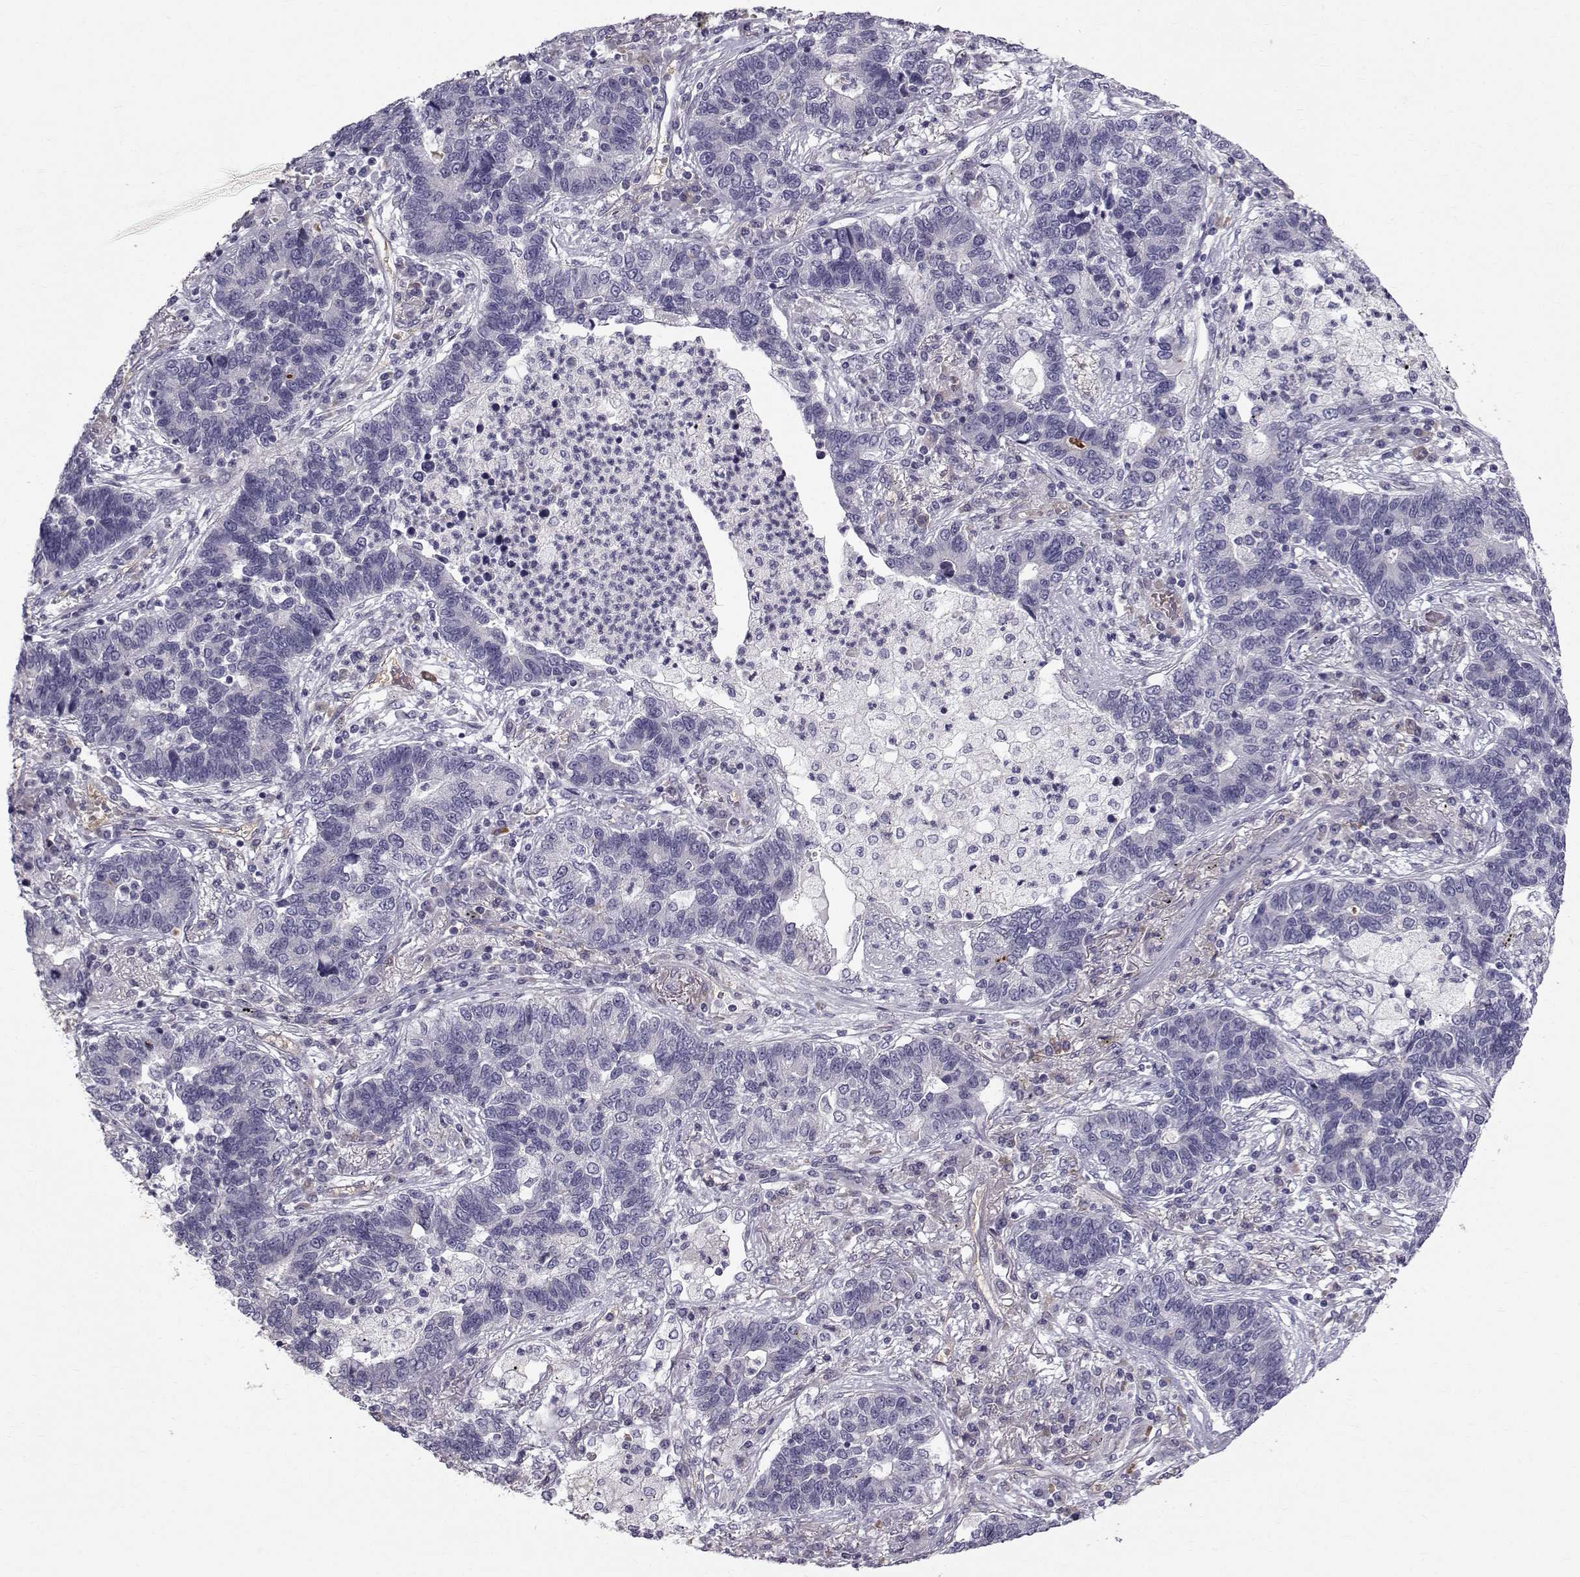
{"staining": {"intensity": "negative", "quantity": "none", "location": "none"}, "tissue": "lung cancer", "cell_type": "Tumor cells", "image_type": "cancer", "snomed": [{"axis": "morphology", "description": "Adenocarcinoma, NOS"}, {"axis": "topography", "description": "Lung"}], "caption": "Image shows no protein positivity in tumor cells of lung cancer (adenocarcinoma) tissue.", "gene": "QPCT", "patient": {"sex": "female", "age": 57}}